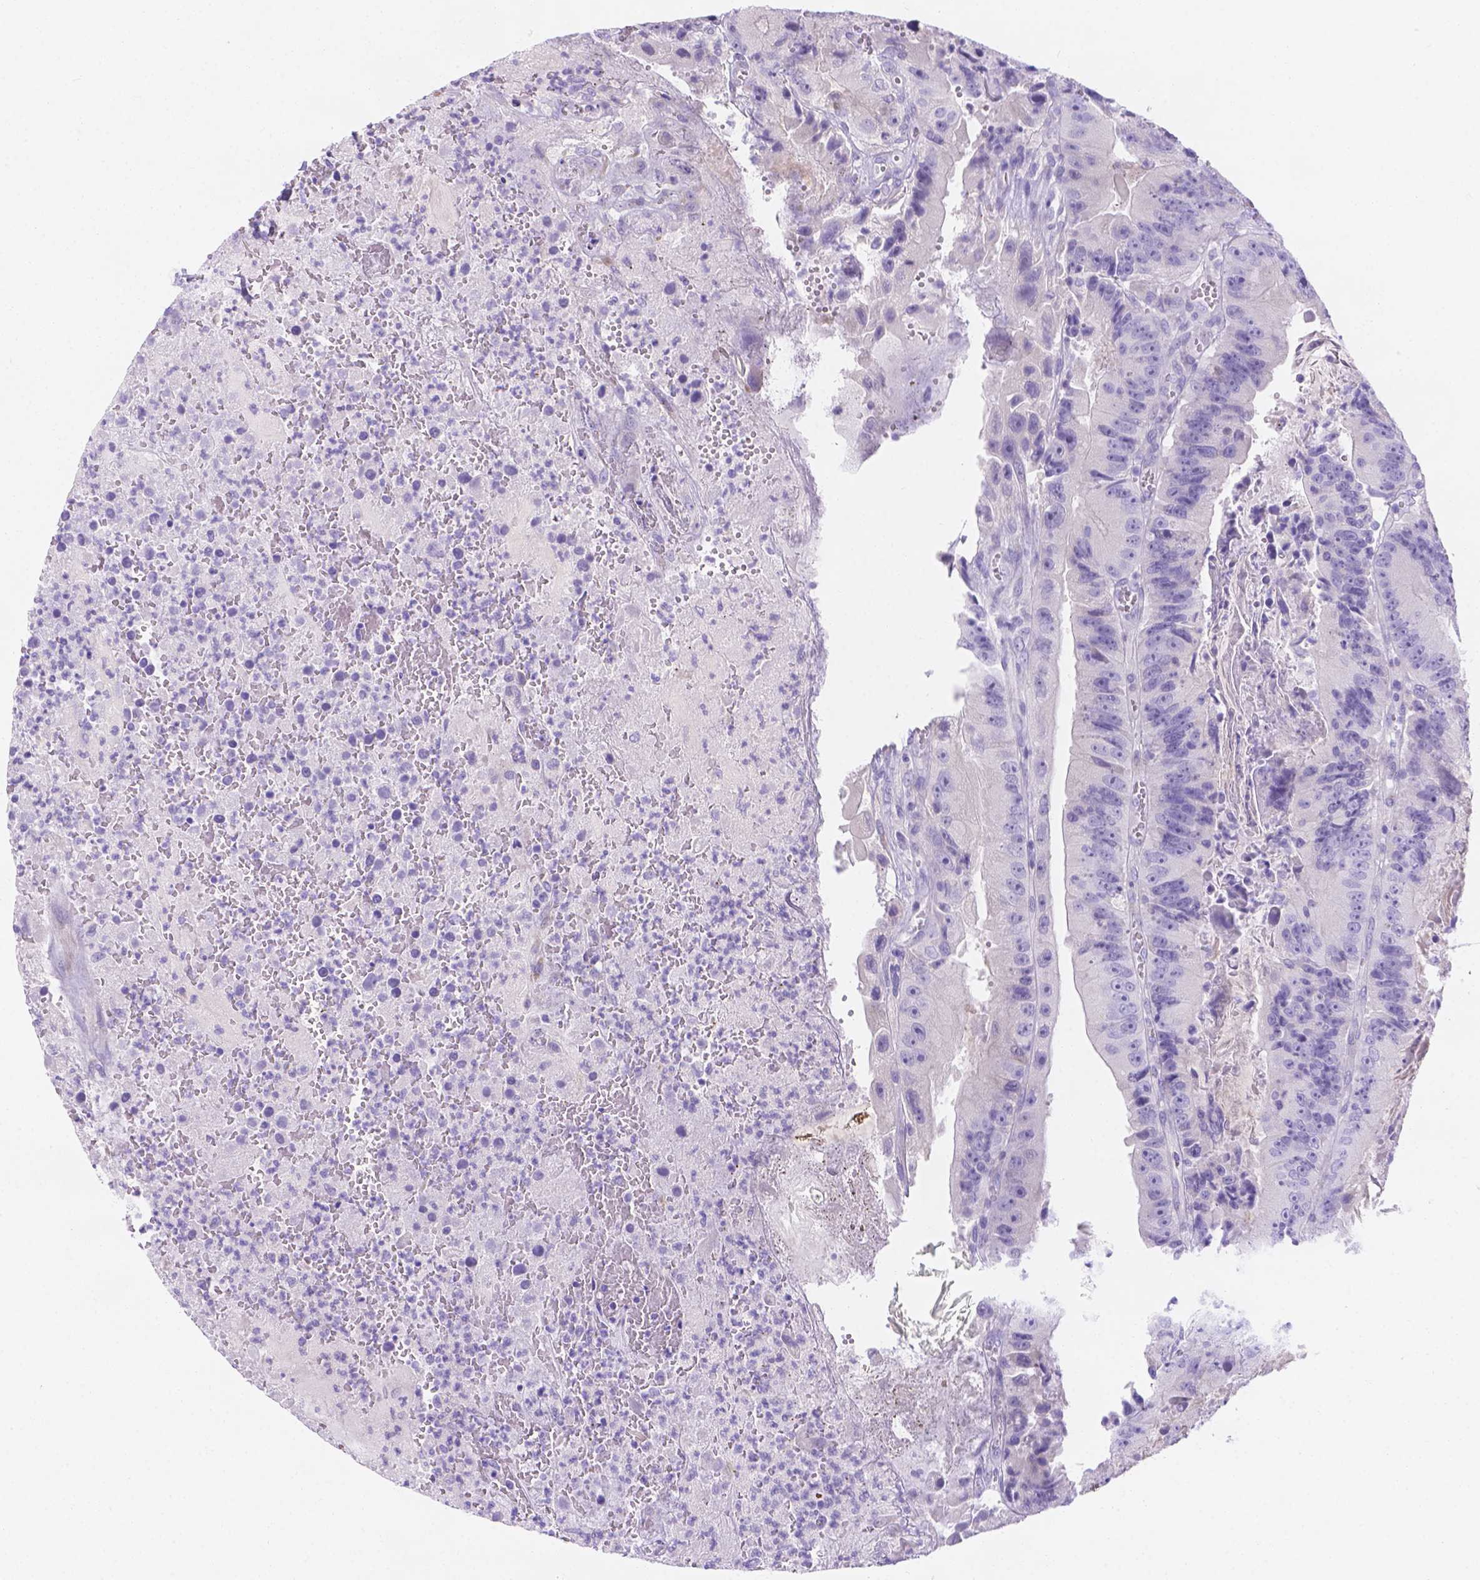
{"staining": {"intensity": "negative", "quantity": "none", "location": "none"}, "tissue": "colorectal cancer", "cell_type": "Tumor cells", "image_type": "cancer", "snomed": [{"axis": "morphology", "description": "Adenocarcinoma, NOS"}, {"axis": "topography", "description": "Colon"}], "caption": "DAB immunohistochemical staining of colorectal cancer exhibits no significant staining in tumor cells.", "gene": "MLN", "patient": {"sex": "female", "age": 86}}